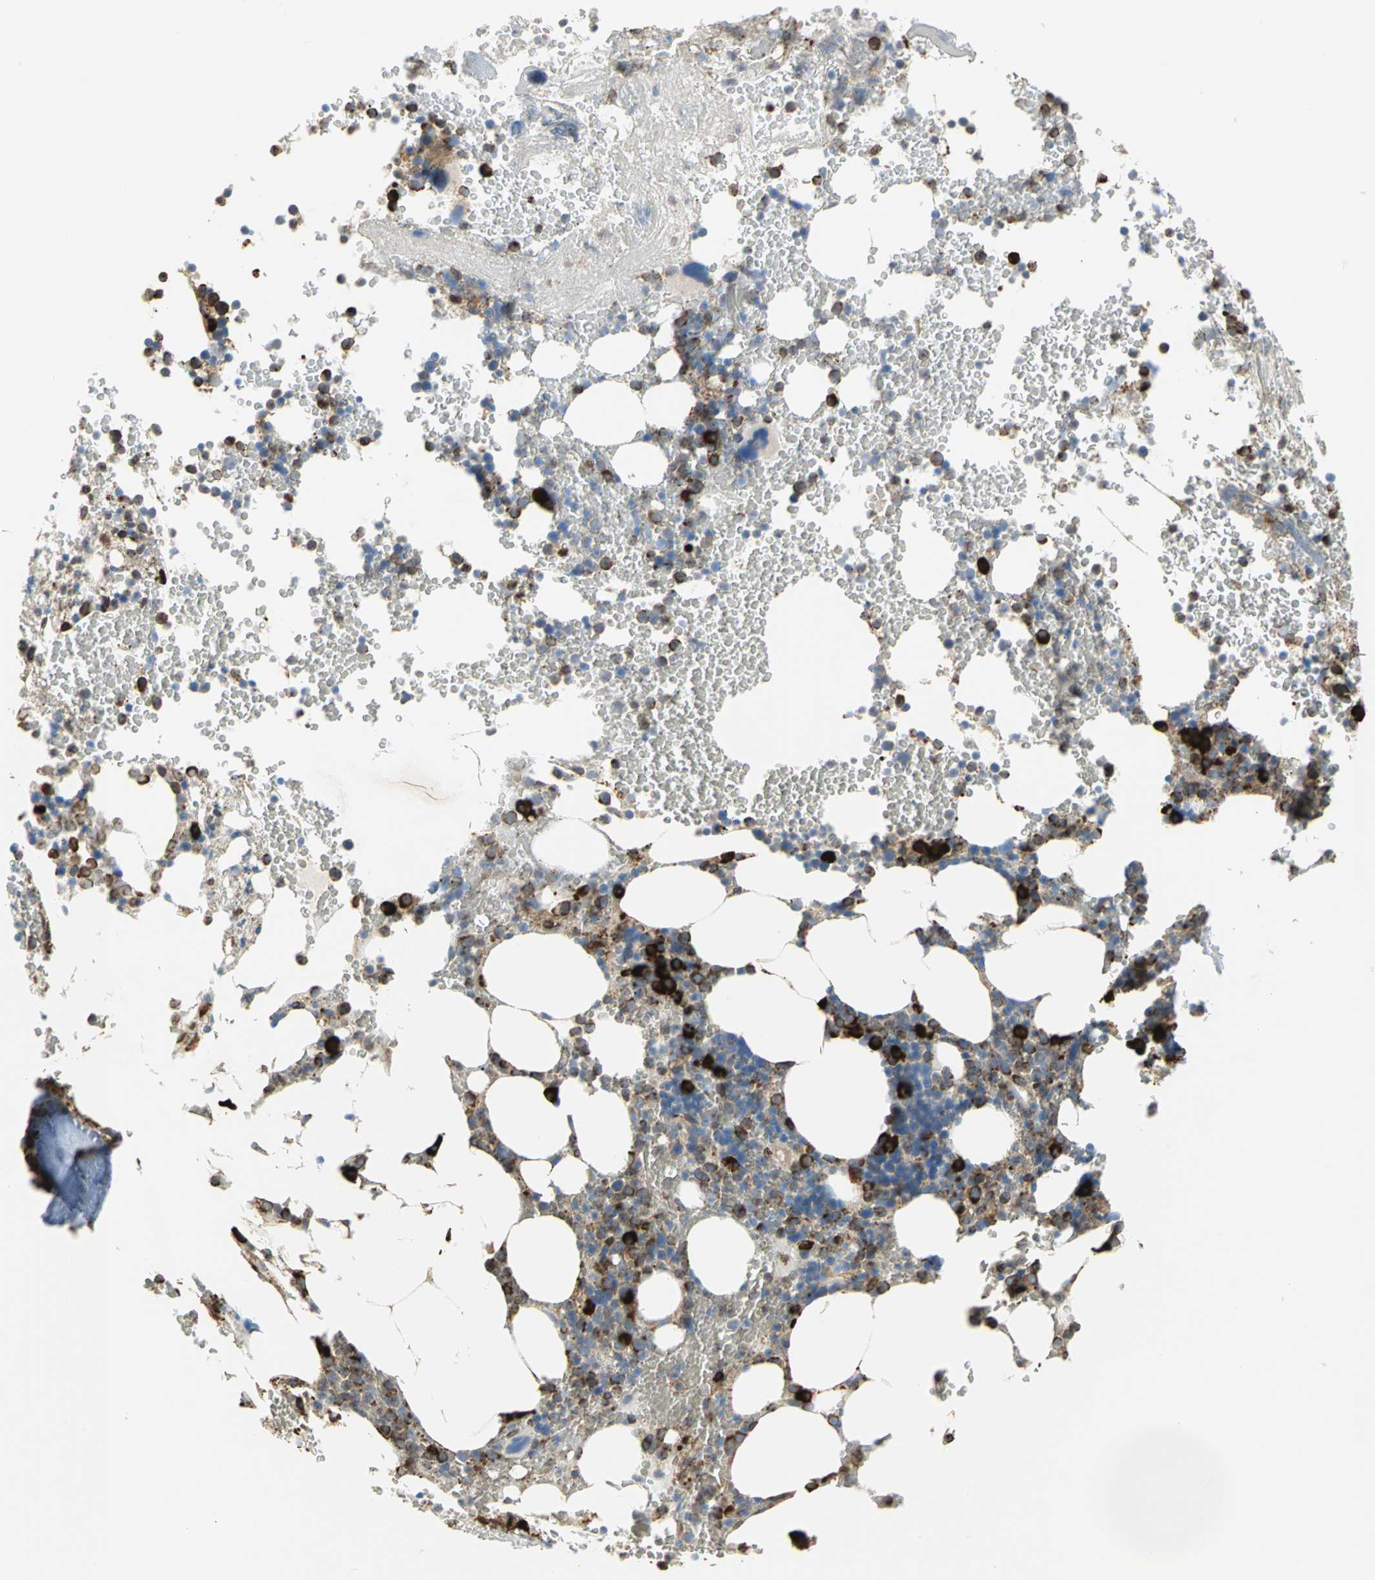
{"staining": {"intensity": "strong", "quantity": "<25%", "location": "cytoplasmic/membranous"}, "tissue": "bone marrow", "cell_type": "Hematopoietic cells", "image_type": "normal", "snomed": [{"axis": "morphology", "description": "Normal tissue, NOS"}, {"axis": "topography", "description": "Bone marrow"}], "caption": "Immunohistochemistry staining of normal bone marrow, which exhibits medium levels of strong cytoplasmic/membranous positivity in about <25% of hematopoietic cells indicating strong cytoplasmic/membranous protein positivity. The staining was performed using DAB (3,3'-diaminobenzidine) (brown) for protein detection and nuclei were counterstained in hematoxylin (blue).", "gene": "SDF2L1", "patient": {"sex": "female", "age": 66}}